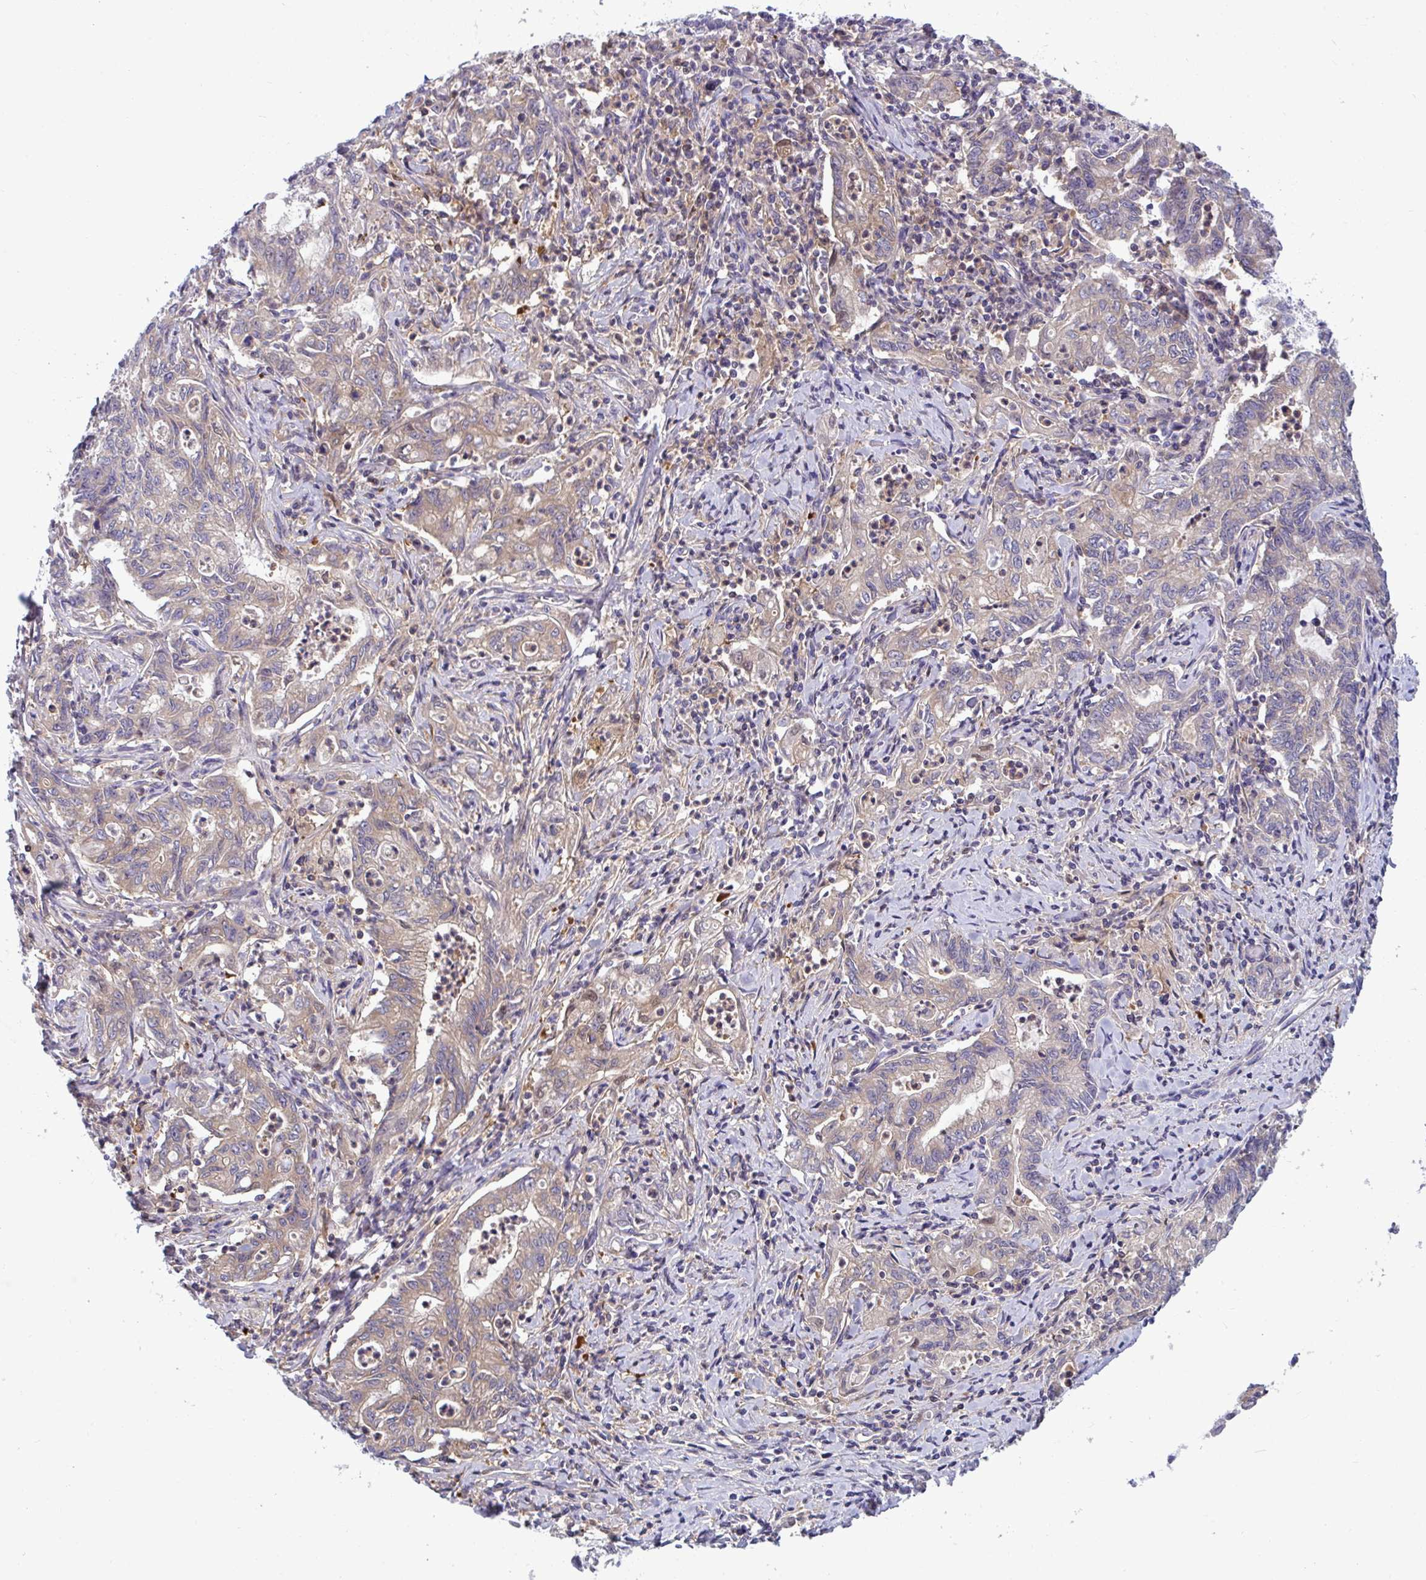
{"staining": {"intensity": "weak", "quantity": "25%-75%", "location": "cytoplasmic/membranous"}, "tissue": "stomach cancer", "cell_type": "Tumor cells", "image_type": "cancer", "snomed": [{"axis": "morphology", "description": "Adenocarcinoma, NOS"}, {"axis": "topography", "description": "Stomach, upper"}], "caption": "Protein expression analysis of human stomach adenocarcinoma reveals weak cytoplasmic/membranous staining in approximately 25%-75% of tumor cells.", "gene": "SLC30A6", "patient": {"sex": "female", "age": 79}}